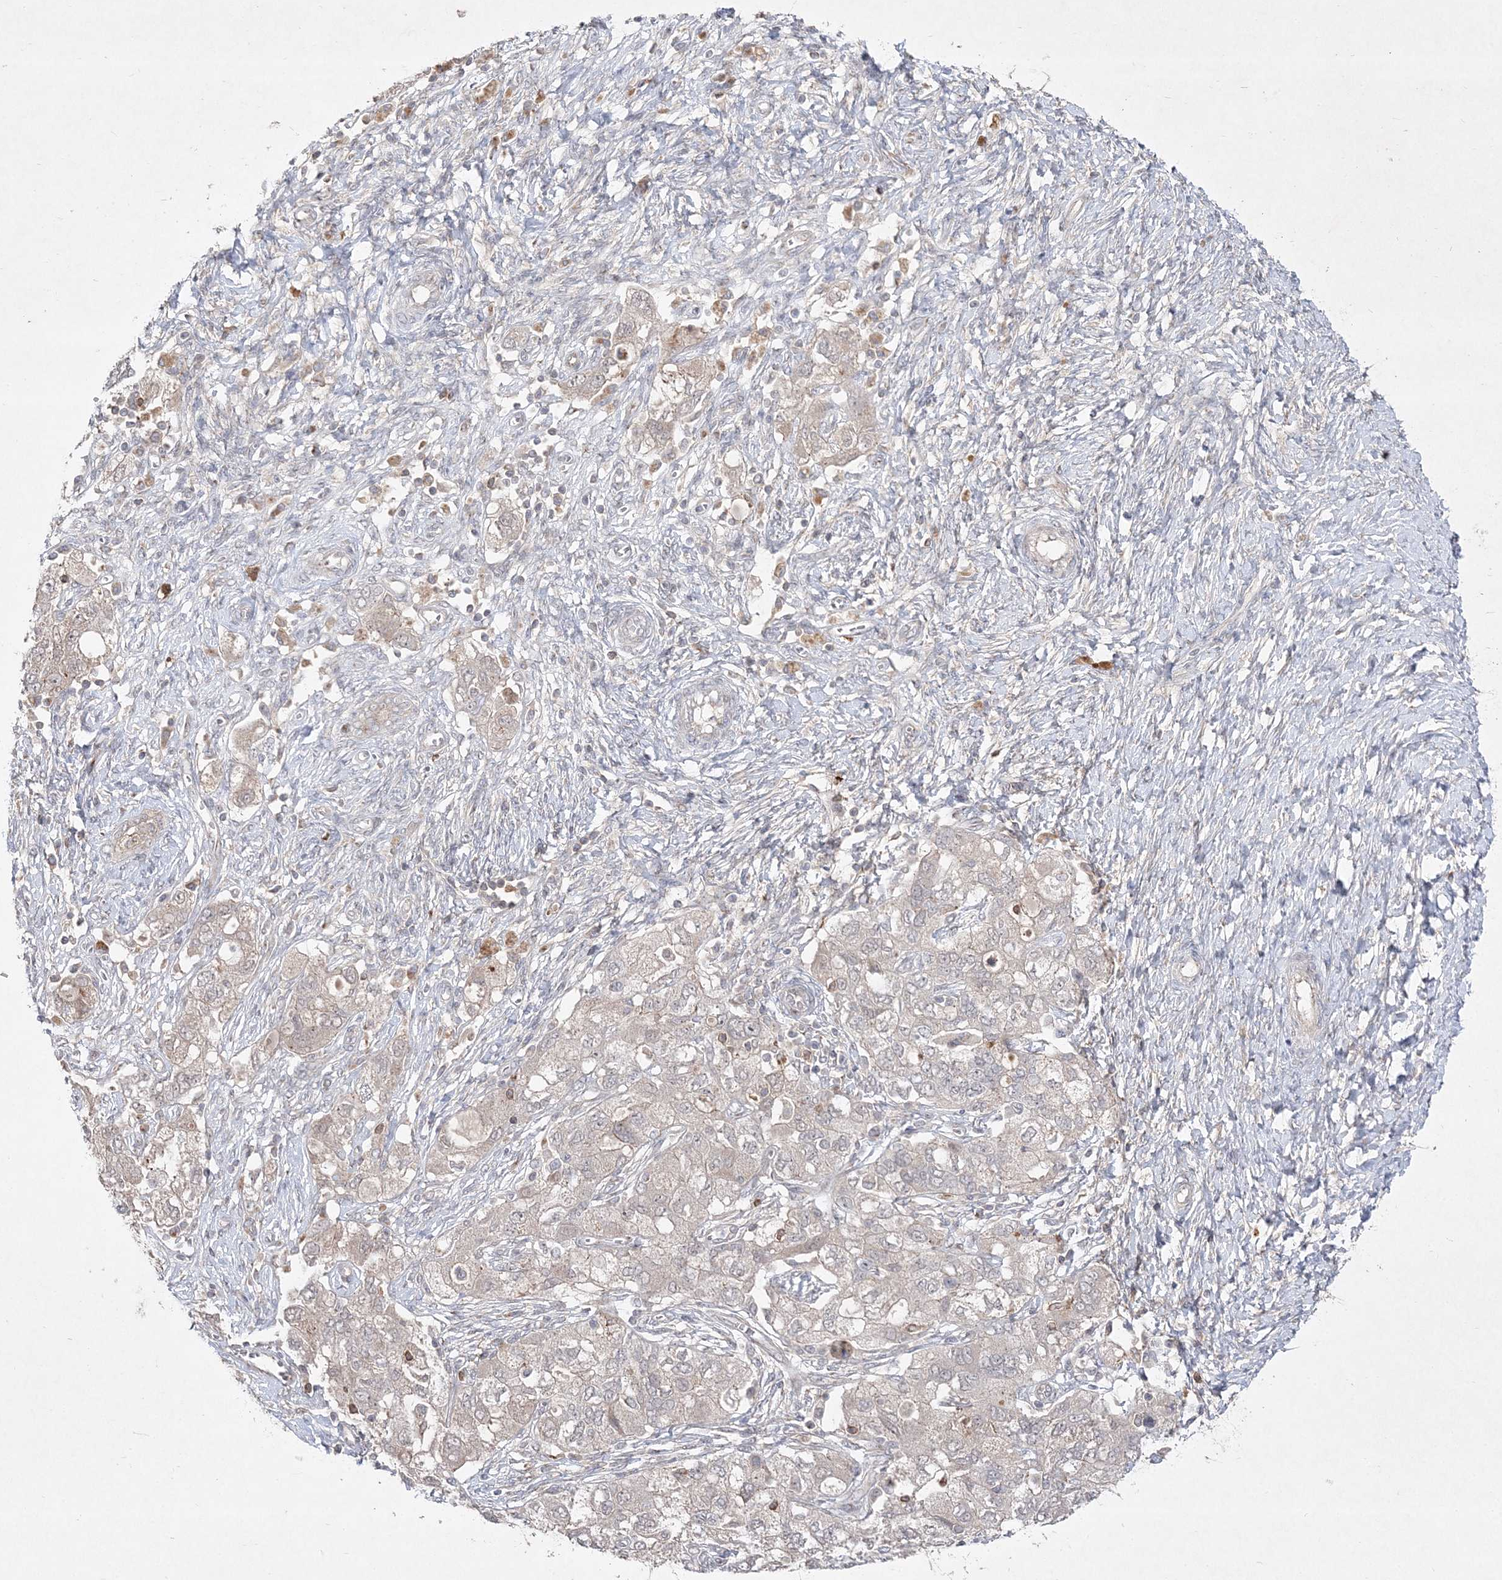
{"staining": {"intensity": "negative", "quantity": "none", "location": "none"}, "tissue": "ovarian cancer", "cell_type": "Tumor cells", "image_type": "cancer", "snomed": [{"axis": "morphology", "description": "Carcinoma, NOS"}, {"axis": "morphology", "description": "Cystadenocarcinoma, serous, NOS"}, {"axis": "topography", "description": "Ovary"}], "caption": "This image is of serous cystadenocarcinoma (ovarian) stained with IHC to label a protein in brown with the nuclei are counter-stained blue. There is no expression in tumor cells. Brightfield microscopy of immunohistochemistry stained with DAB (3,3'-diaminobenzidine) (brown) and hematoxylin (blue), captured at high magnification.", "gene": "CLNK", "patient": {"sex": "female", "age": 69}}